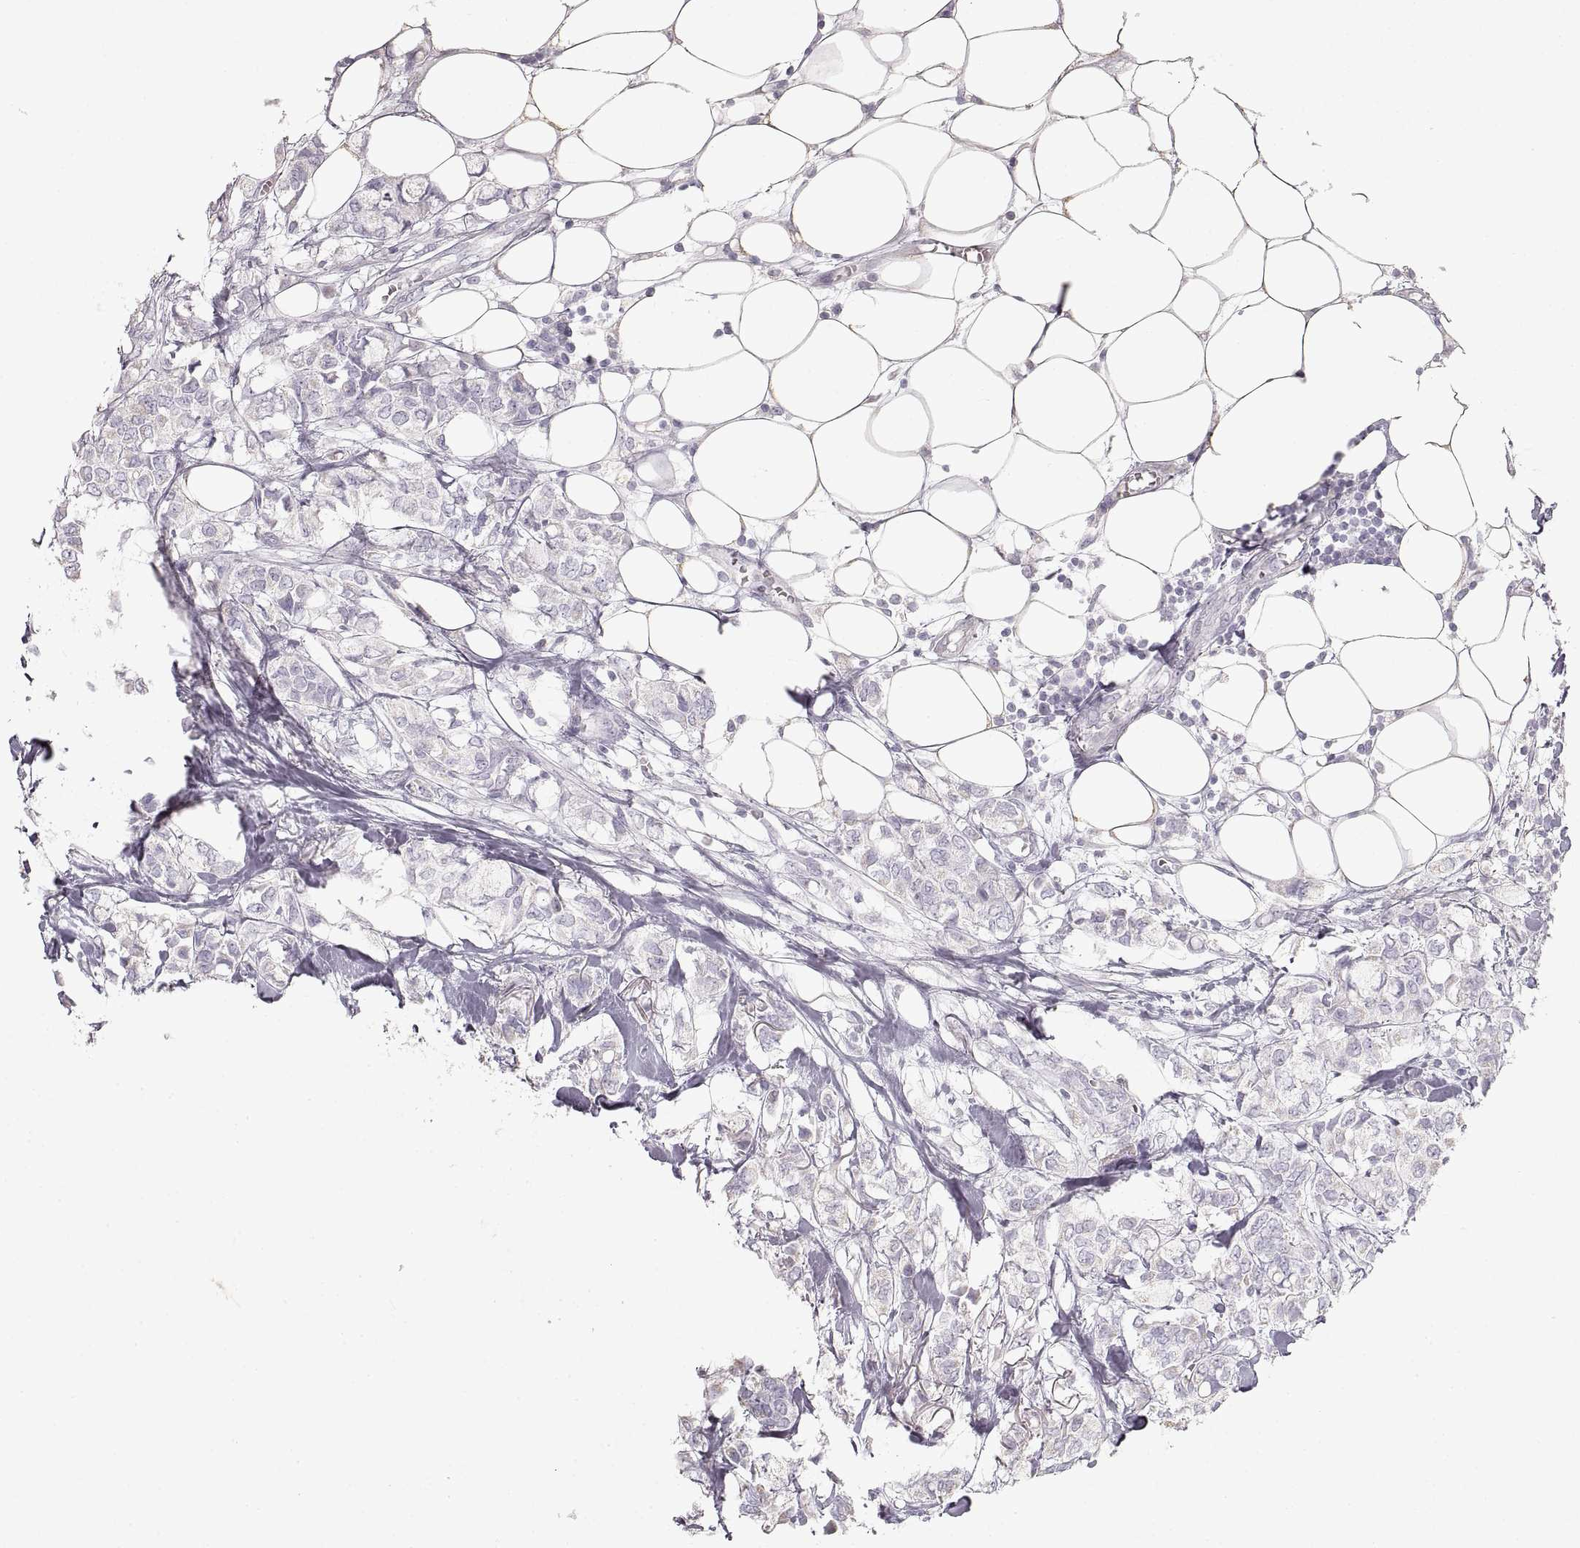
{"staining": {"intensity": "negative", "quantity": "none", "location": "none"}, "tissue": "breast cancer", "cell_type": "Tumor cells", "image_type": "cancer", "snomed": [{"axis": "morphology", "description": "Duct carcinoma"}, {"axis": "topography", "description": "Breast"}], "caption": "Immunohistochemistry (IHC) of breast cancer shows no staining in tumor cells.", "gene": "ZP3", "patient": {"sex": "female", "age": 85}}